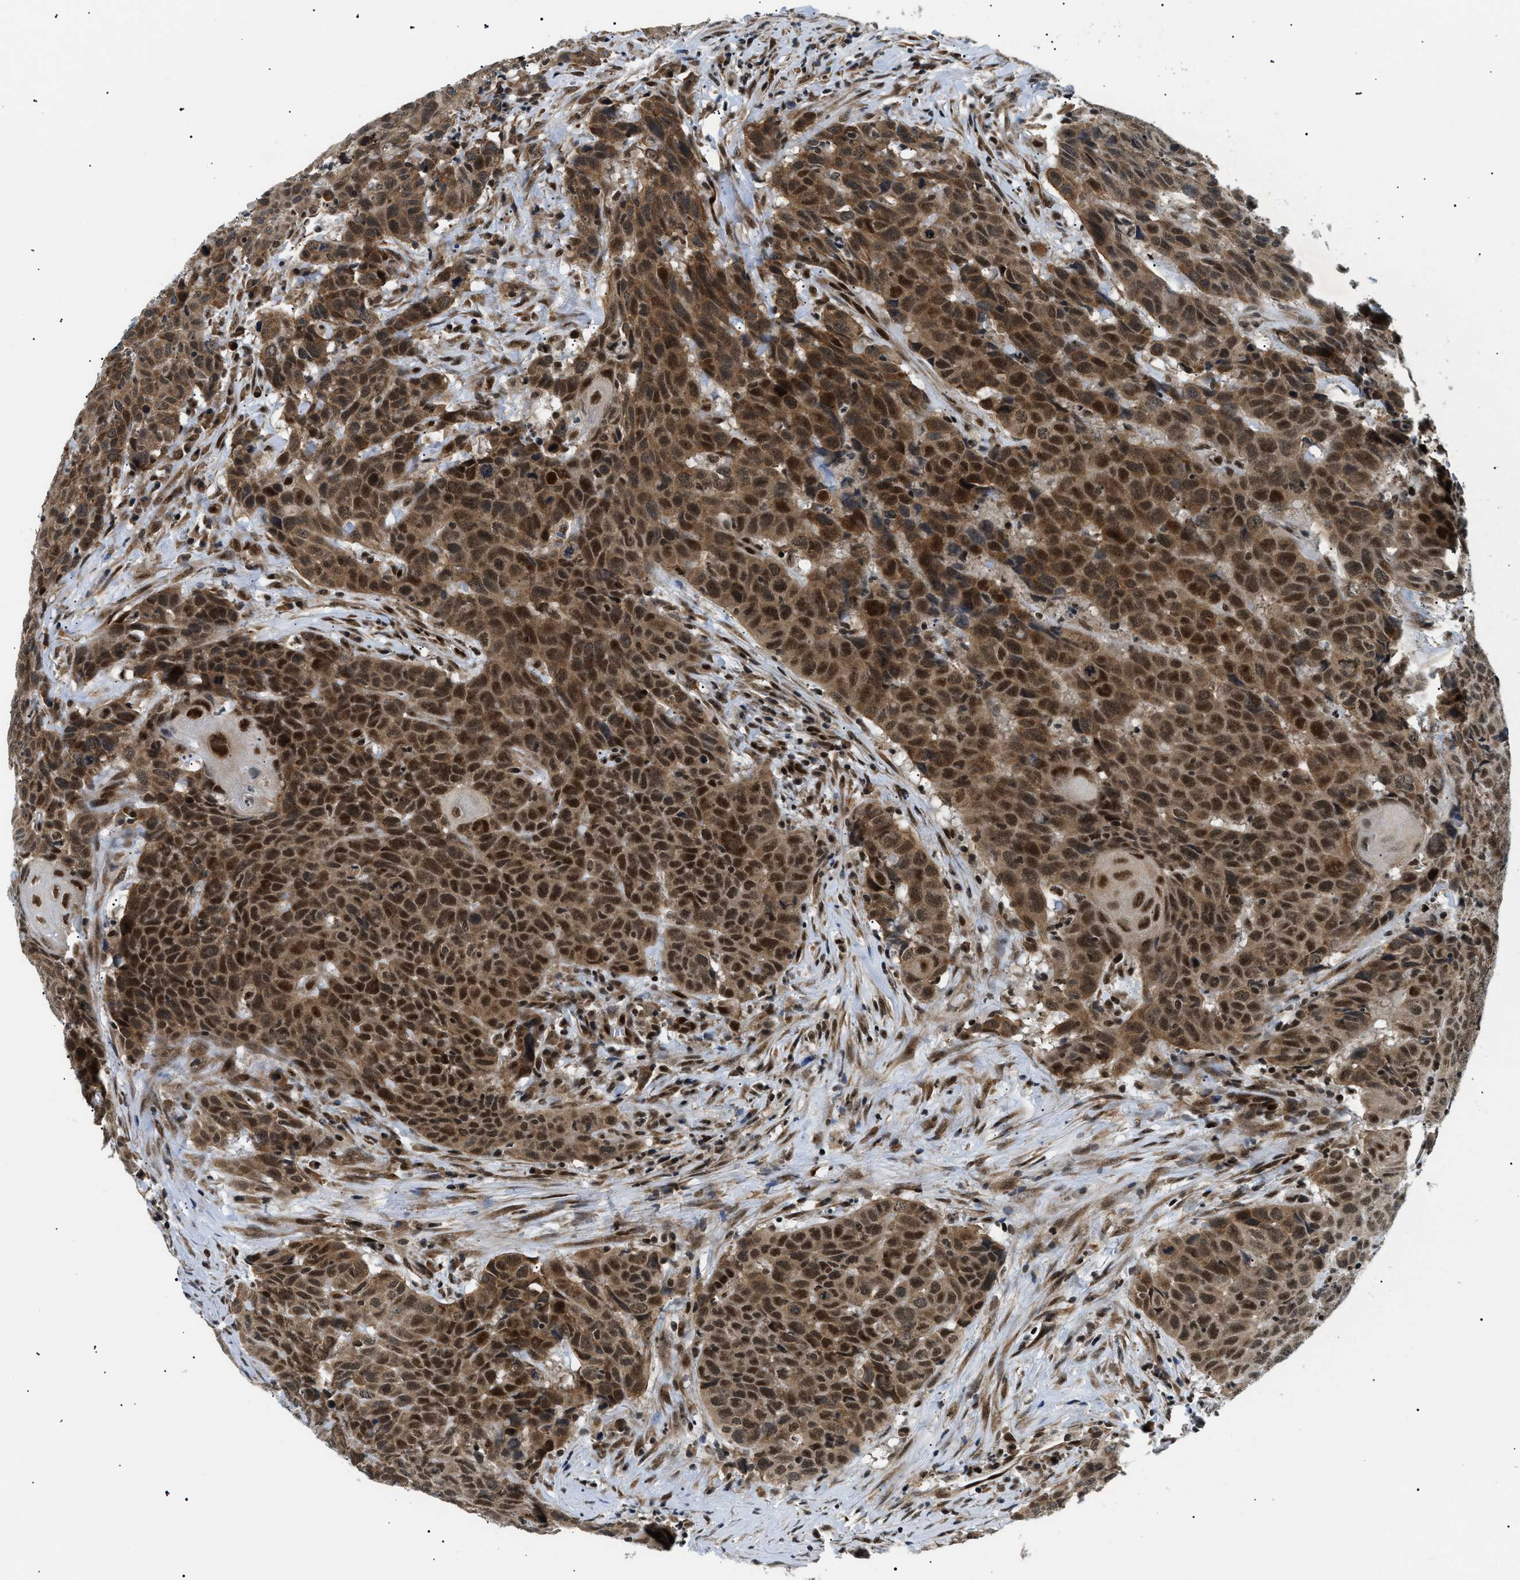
{"staining": {"intensity": "strong", "quantity": ">75%", "location": "cytoplasmic/membranous,nuclear"}, "tissue": "head and neck cancer", "cell_type": "Tumor cells", "image_type": "cancer", "snomed": [{"axis": "morphology", "description": "Squamous cell carcinoma, NOS"}, {"axis": "topography", "description": "Head-Neck"}], "caption": "DAB (3,3'-diaminobenzidine) immunohistochemical staining of human head and neck cancer reveals strong cytoplasmic/membranous and nuclear protein positivity in about >75% of tumor cells. The staining was performed using DAB, with brown indicating positive protein expression. Nuclei are stained blue with hematoxylin.", "gene": "CWC25", "patient": {"sex": "male", "age": 66}}